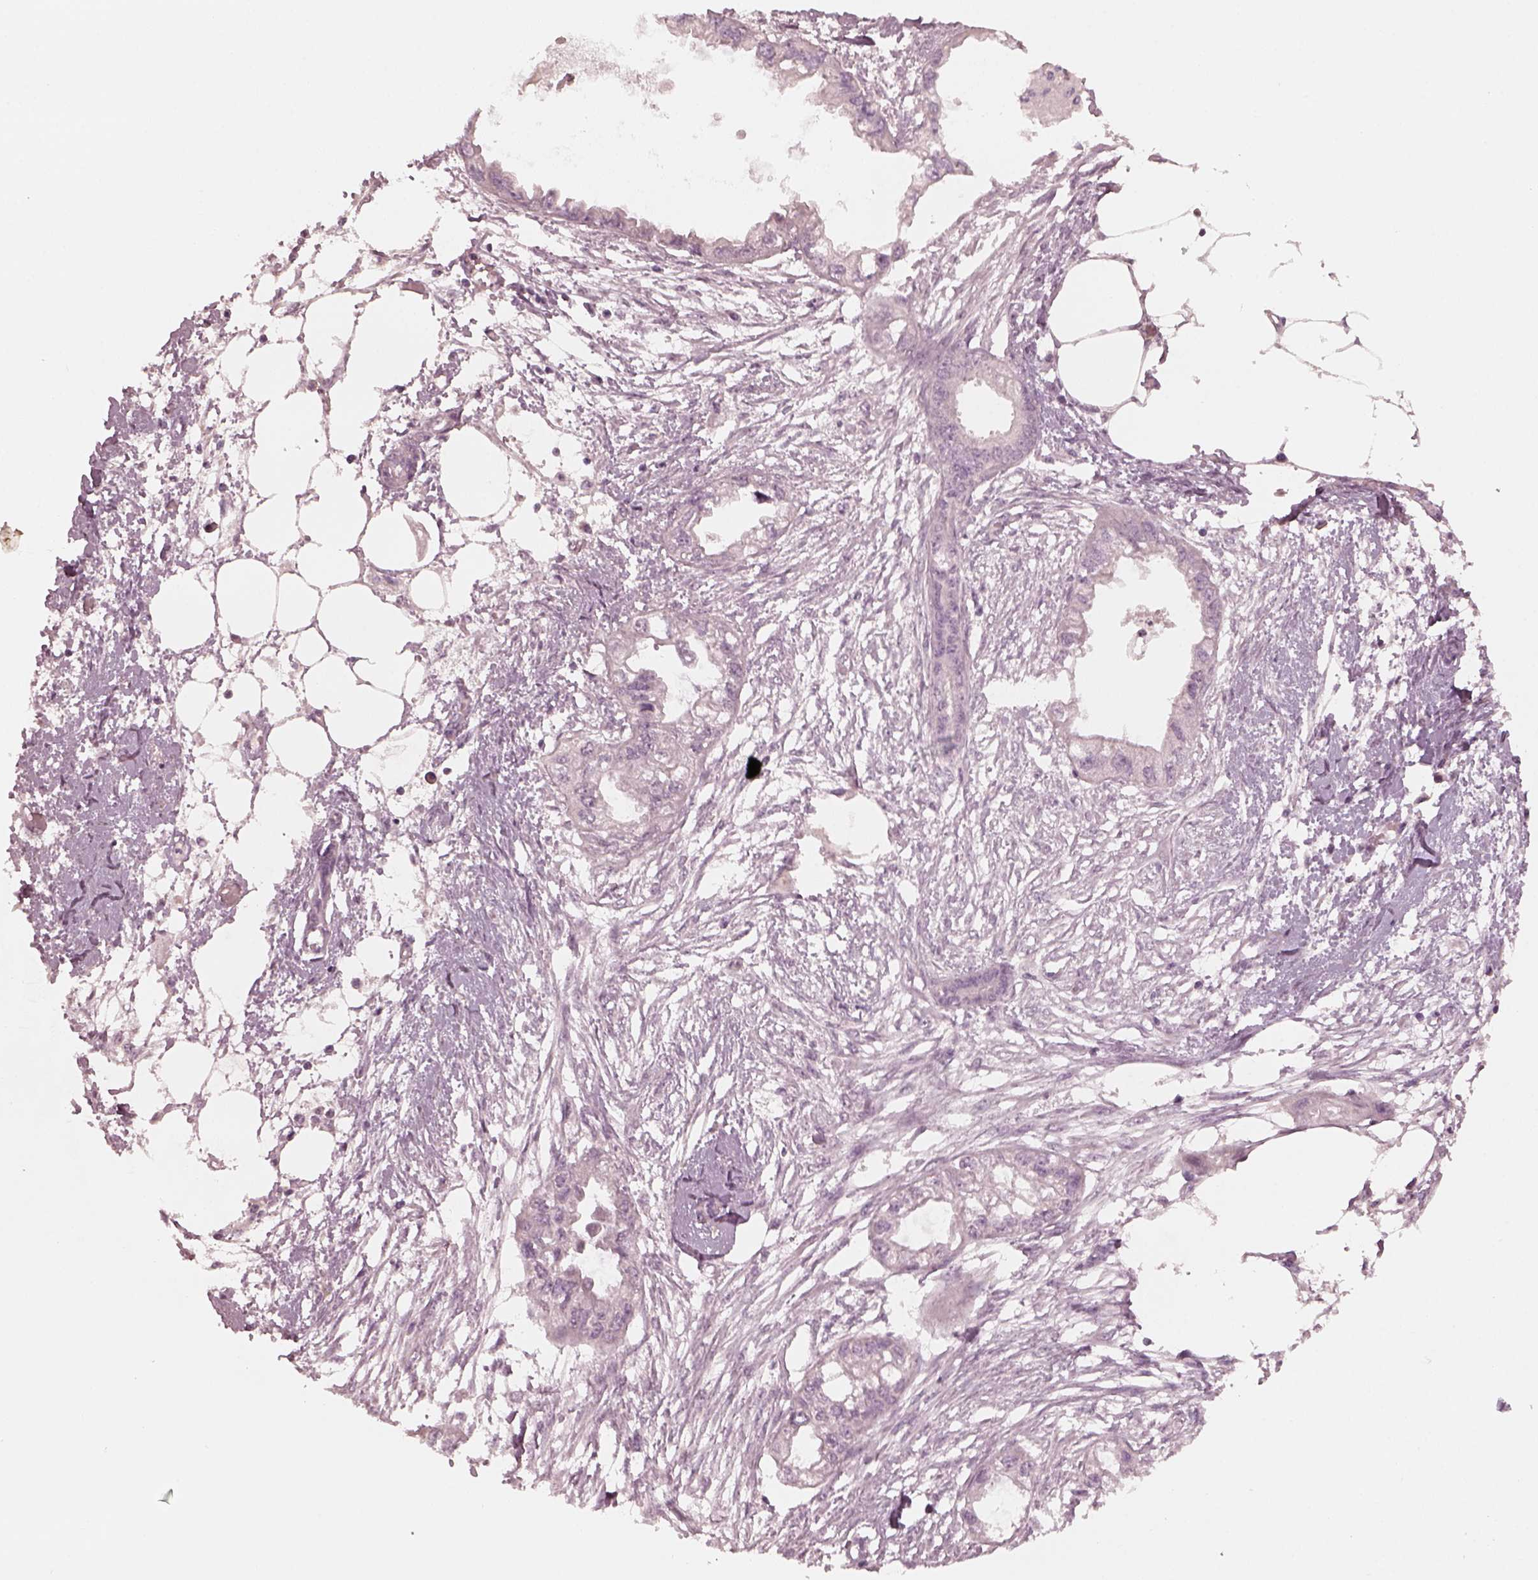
{"staining": {"intensity": "negative", "quantity": "none", "location": "none"}, "tissue": "endometrial cancer", "cell_type": "Tumor cells", "image_type": "cancer", "snomed": [{"axis": "morphology", "description": "Adenocarcinoma, NOS"}, {"axis": "morphology", "description": "Adenocarcinoma, metastatic, NOS"}, {"axis": "topography", "description": "Adipose tissue"}, {"axis": "topography", "description": "Endometrium"}], "caption": "Tumor cells show no significant protein staining in endometrial cancer.", "gene": "RGS7", "patient": {"sex": "female", "age": 67}}